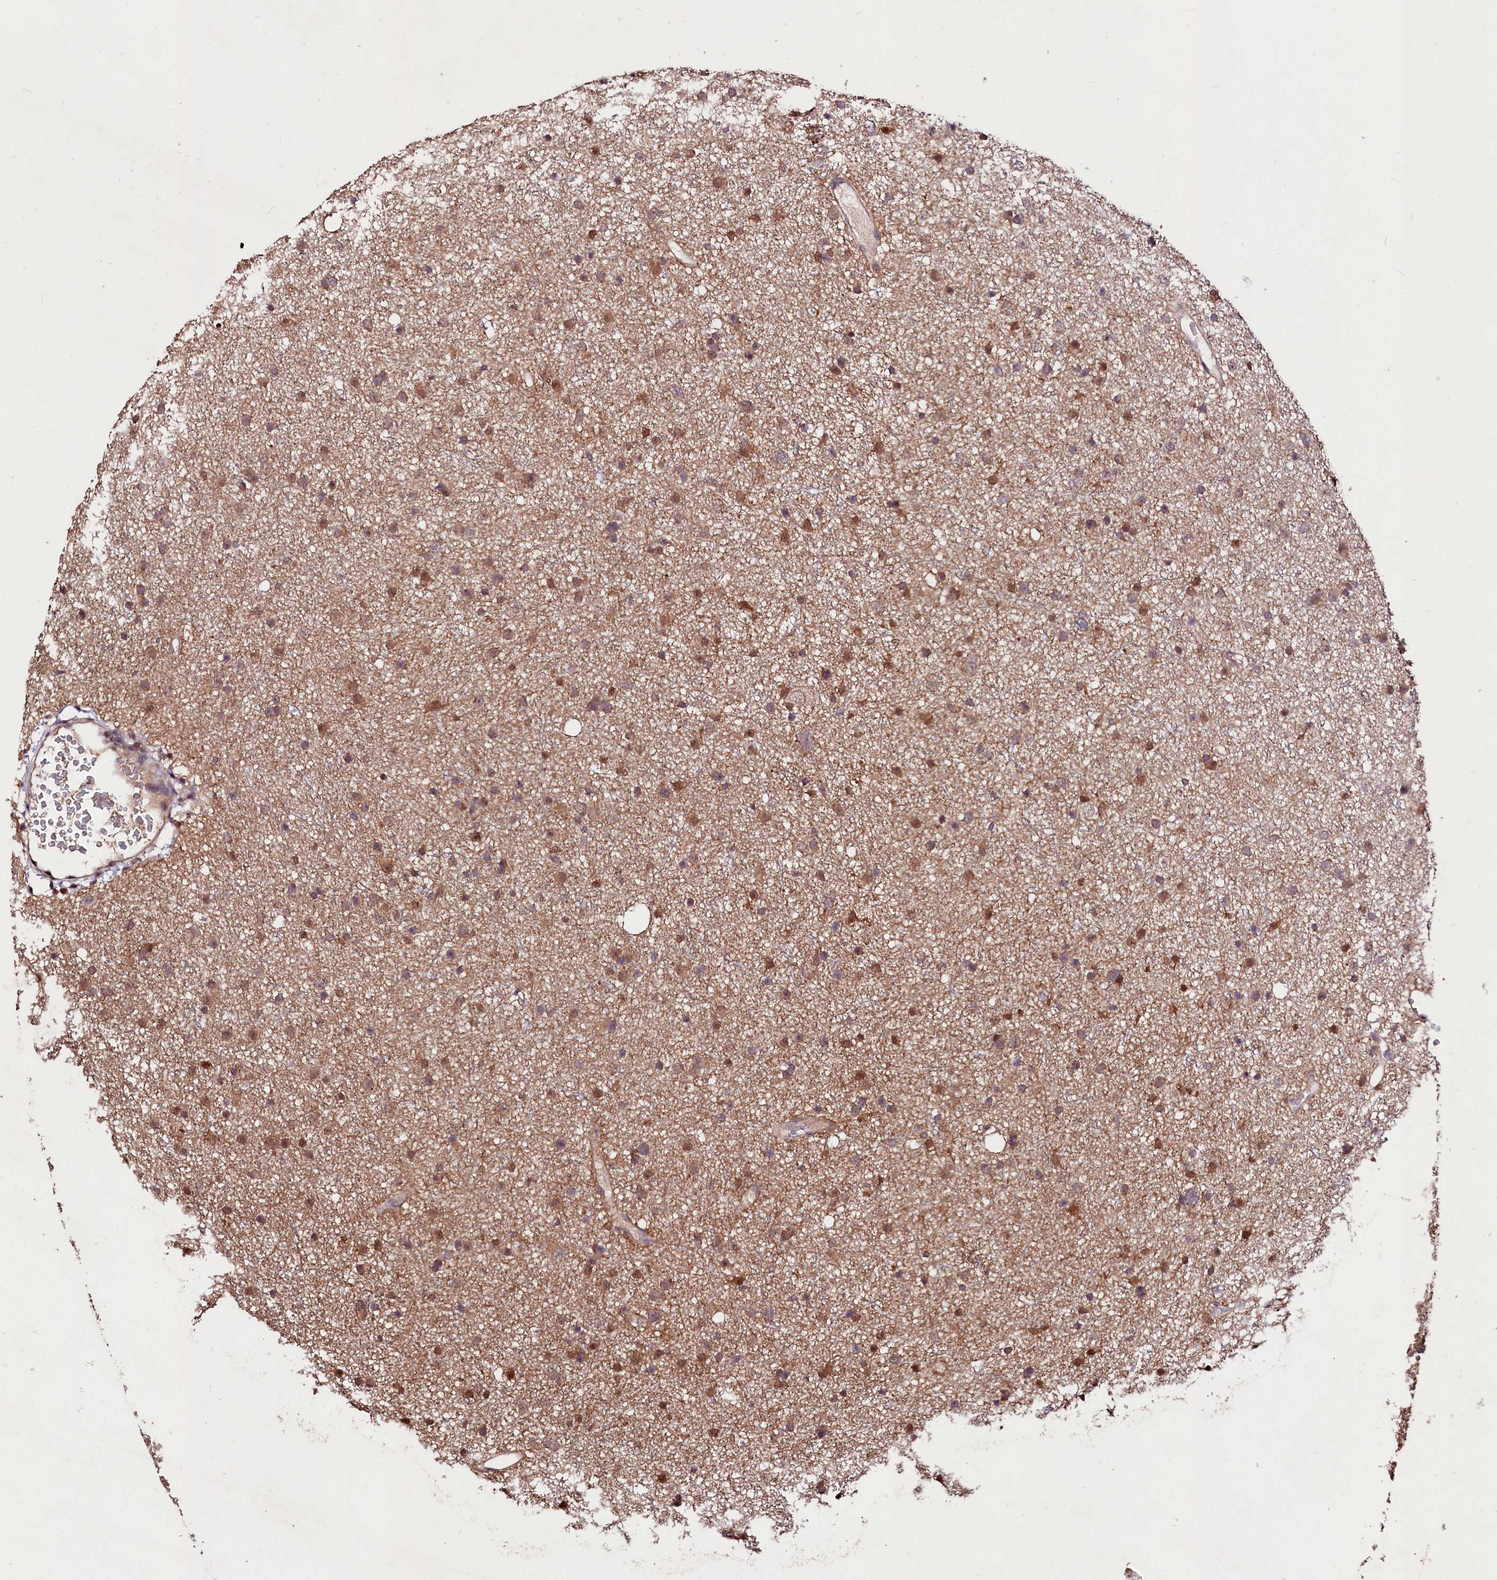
{"staining": {"intensity": "moderate", "quantity": ">75%", "location": "cytoplasmic/membranous"}, "tissue": "glioma", "cell_type": "Tumor cells", "image_type": "cancer", "snomed": [{"axis": "morphology", "description": "Glioma, malignant, Low grade"}, {"axis": "topography", "description": "Cerebral cortex"}], "caption": "High-magnification brightfield microscopy of malignant glioma (low-grade) stained with DAB (brown) and counterstained with hematoxylin (blue). tumor cells exhibit moderate cytoplasmic/membranous expression is seen in approximately>75% of cells.", "gene": "KLRB1", "patient": {"sex": "female", "age": 39}}